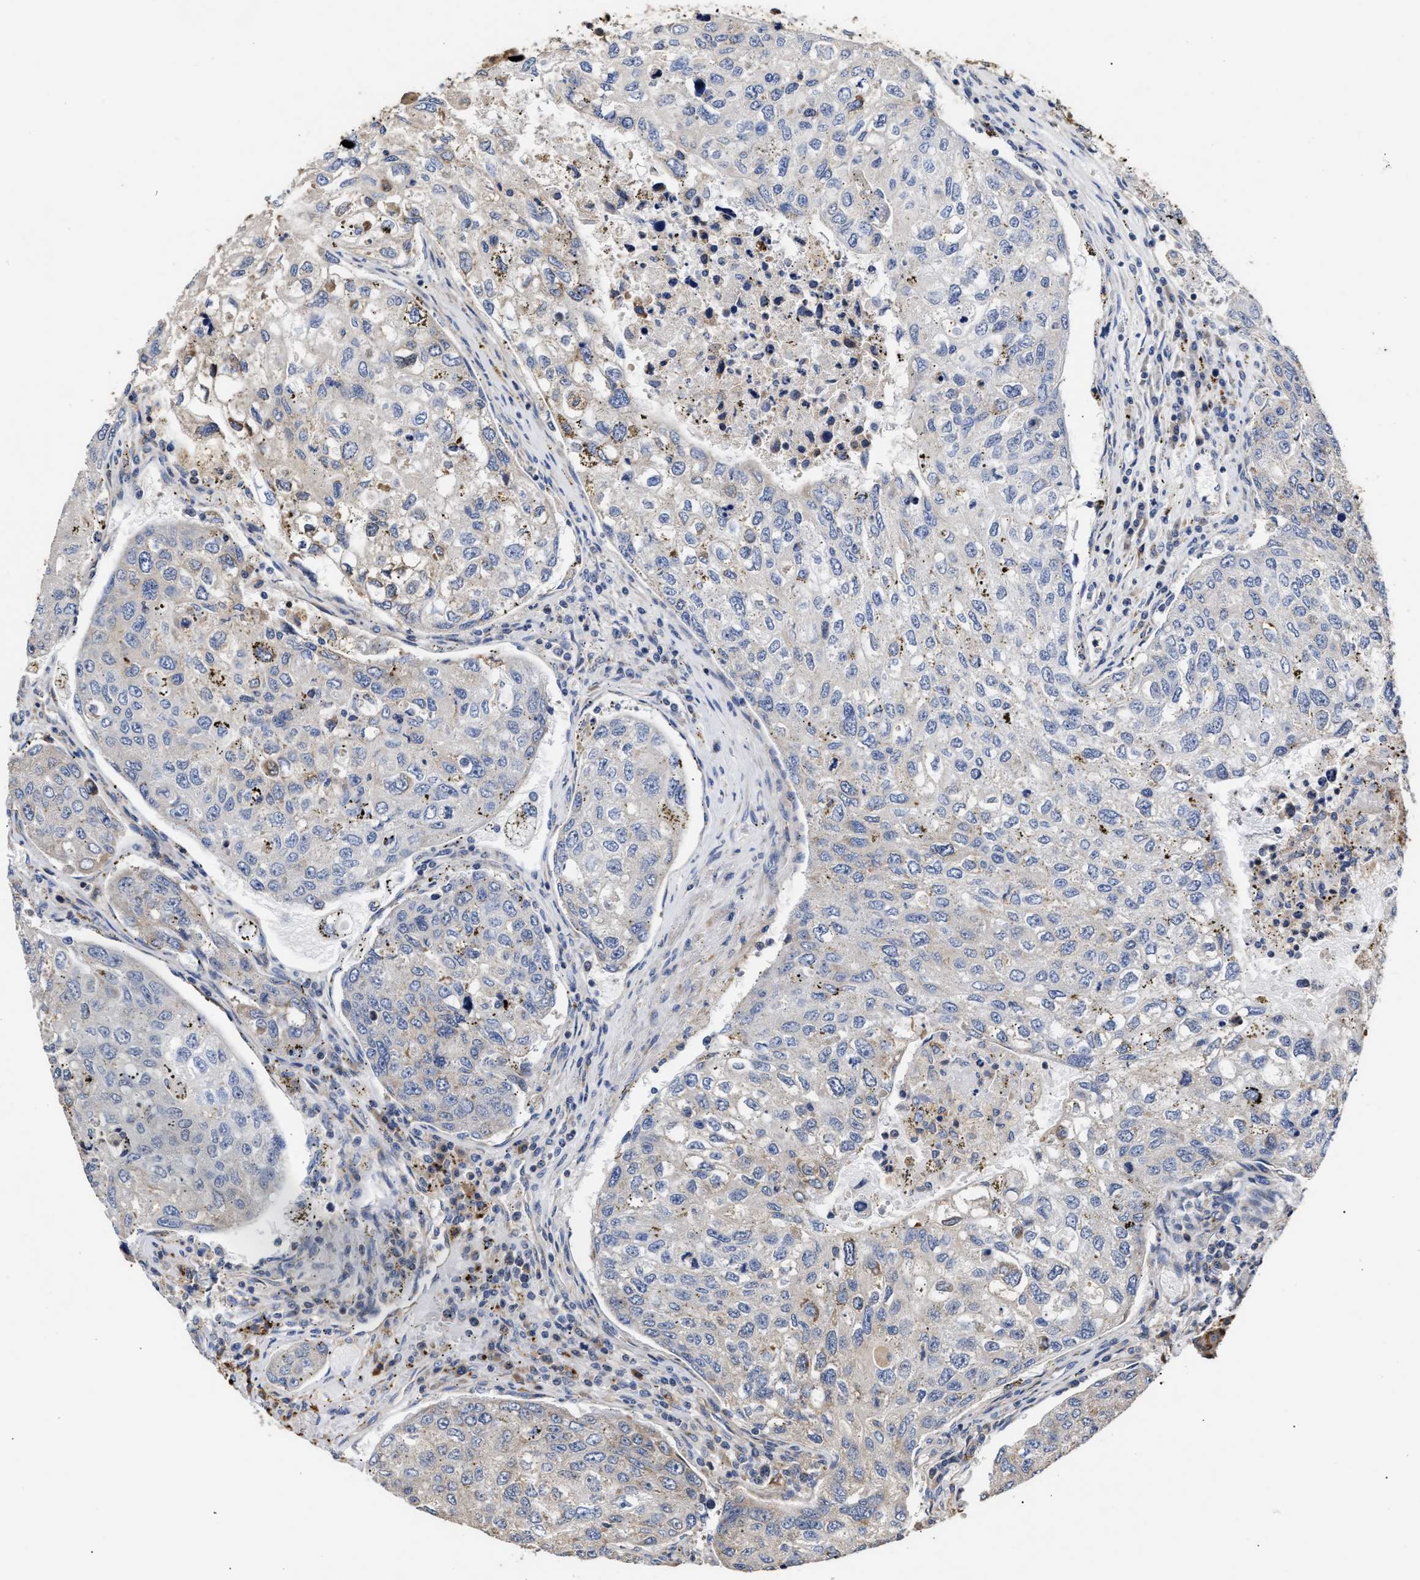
{"staining": {"intensity": "weak", "quantity": "<25%", "location": "cytoplasmic/membranous"}, "tissue": "urothelial cancer", "cell_type": "Tumor cells", "image_type": "cancer", "snomed": [{"axis": "morphology", "description": "Urothelial carcinoma, High grade"}, {"axis": "topography", "description": "Lymph node"}, {"axis": "topography", "description": "Urinary bladder"}], "caption": "Immunohistochemistry (IHC) histopathology image of high-grade urothelial carcinoma stained for a protein (brown), which displays no expression in tumor cells. Nuclei are stained in blue.", "gene": "GOSR1", "patient": {"sex": "male", "age": 51}}